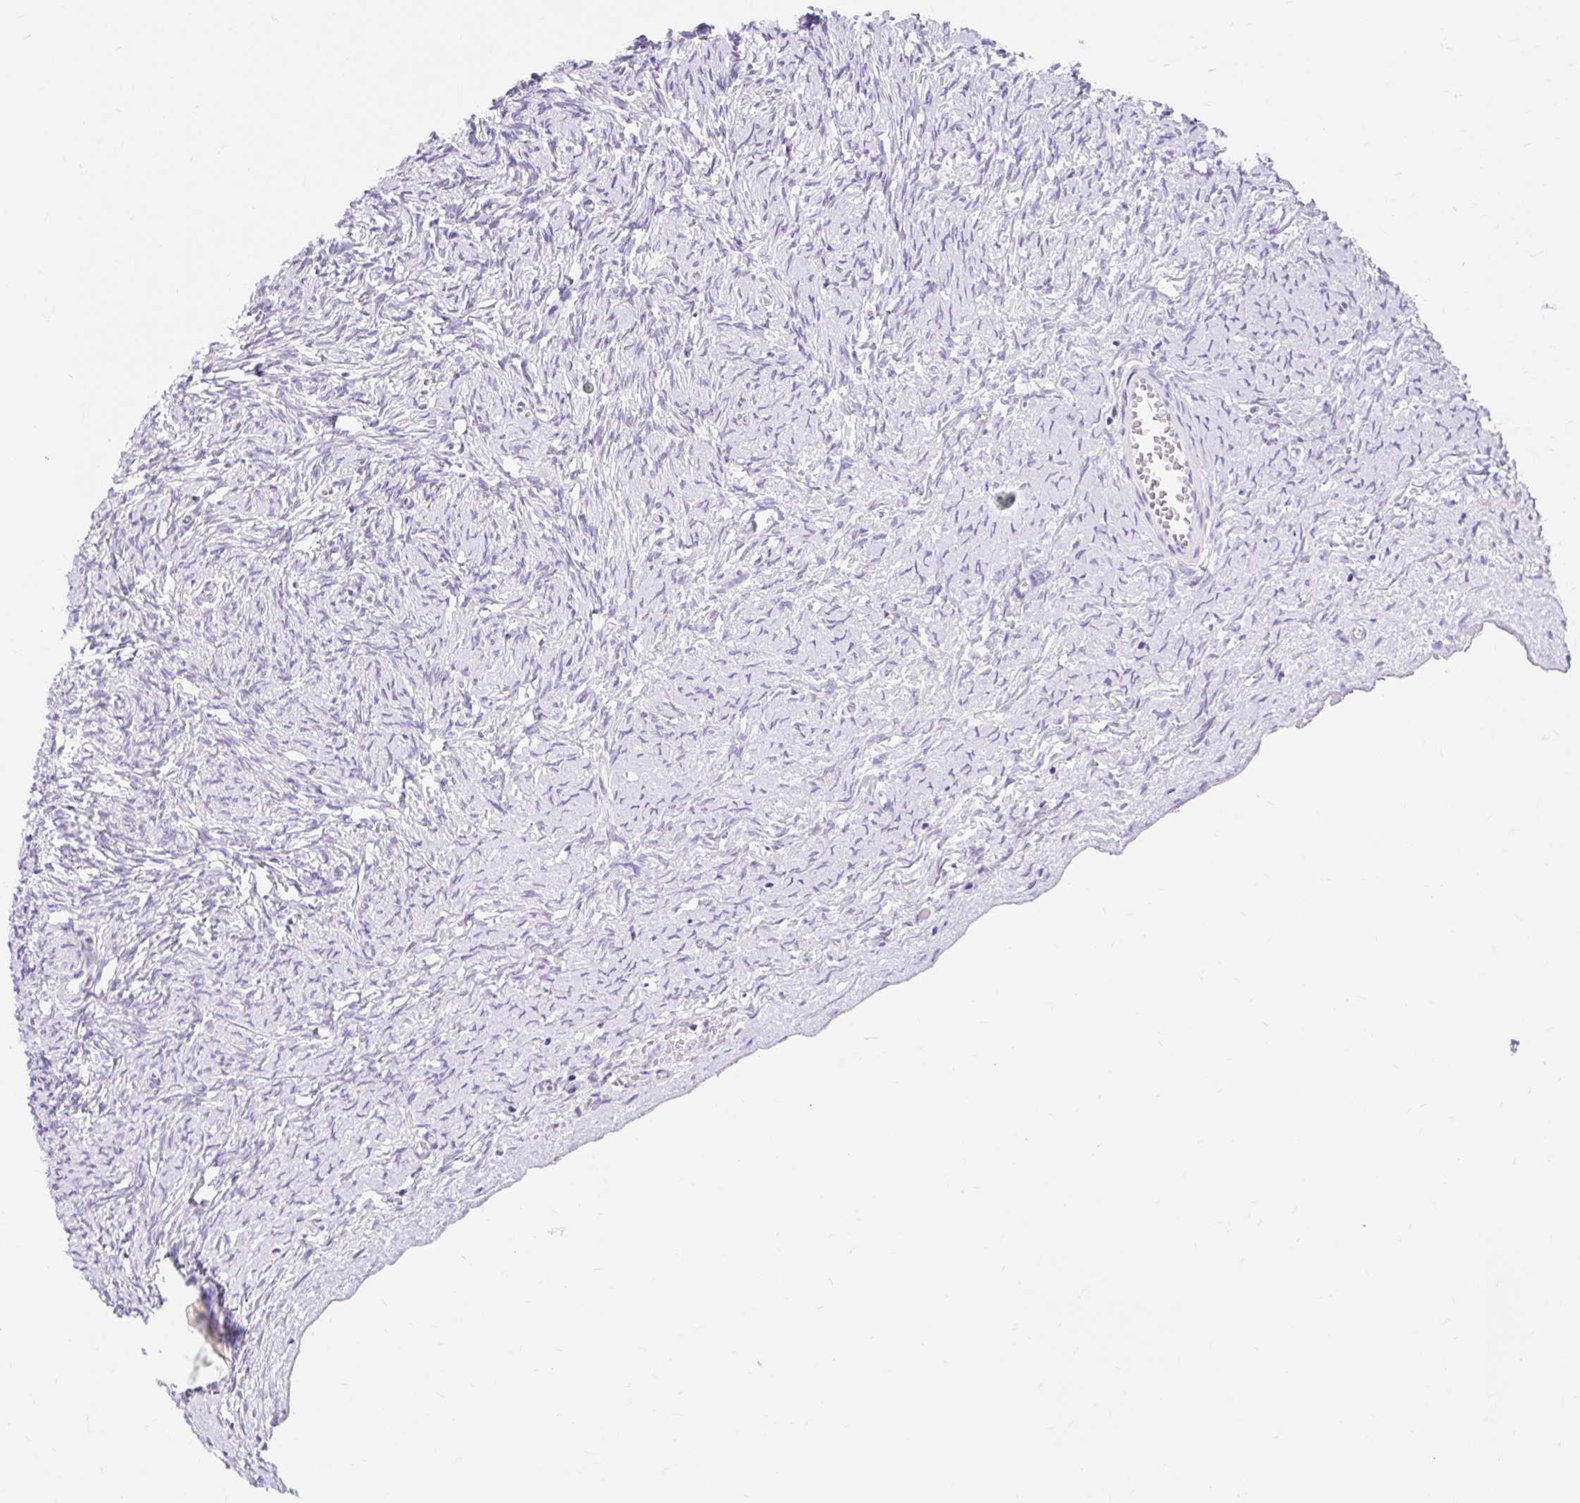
{"staining": {"intensity": "negative", "quantity": "none", "location": "none"}, "tissue": "ovary", "cell_type": "Ovarian stroma cells", "image_type": "normal", "snomed": [{"axis": "morphology", "description": "Normal tissue, NOS"}, {"axis": "topography", "description": "Ovary"}], "caption": "Immunohistochemical staining of unremarkable human ovary reveals no significant staining in ovarian stroma cells.", "gene": "ITPK1", "patient": {"sex": "female", "age": 39}}